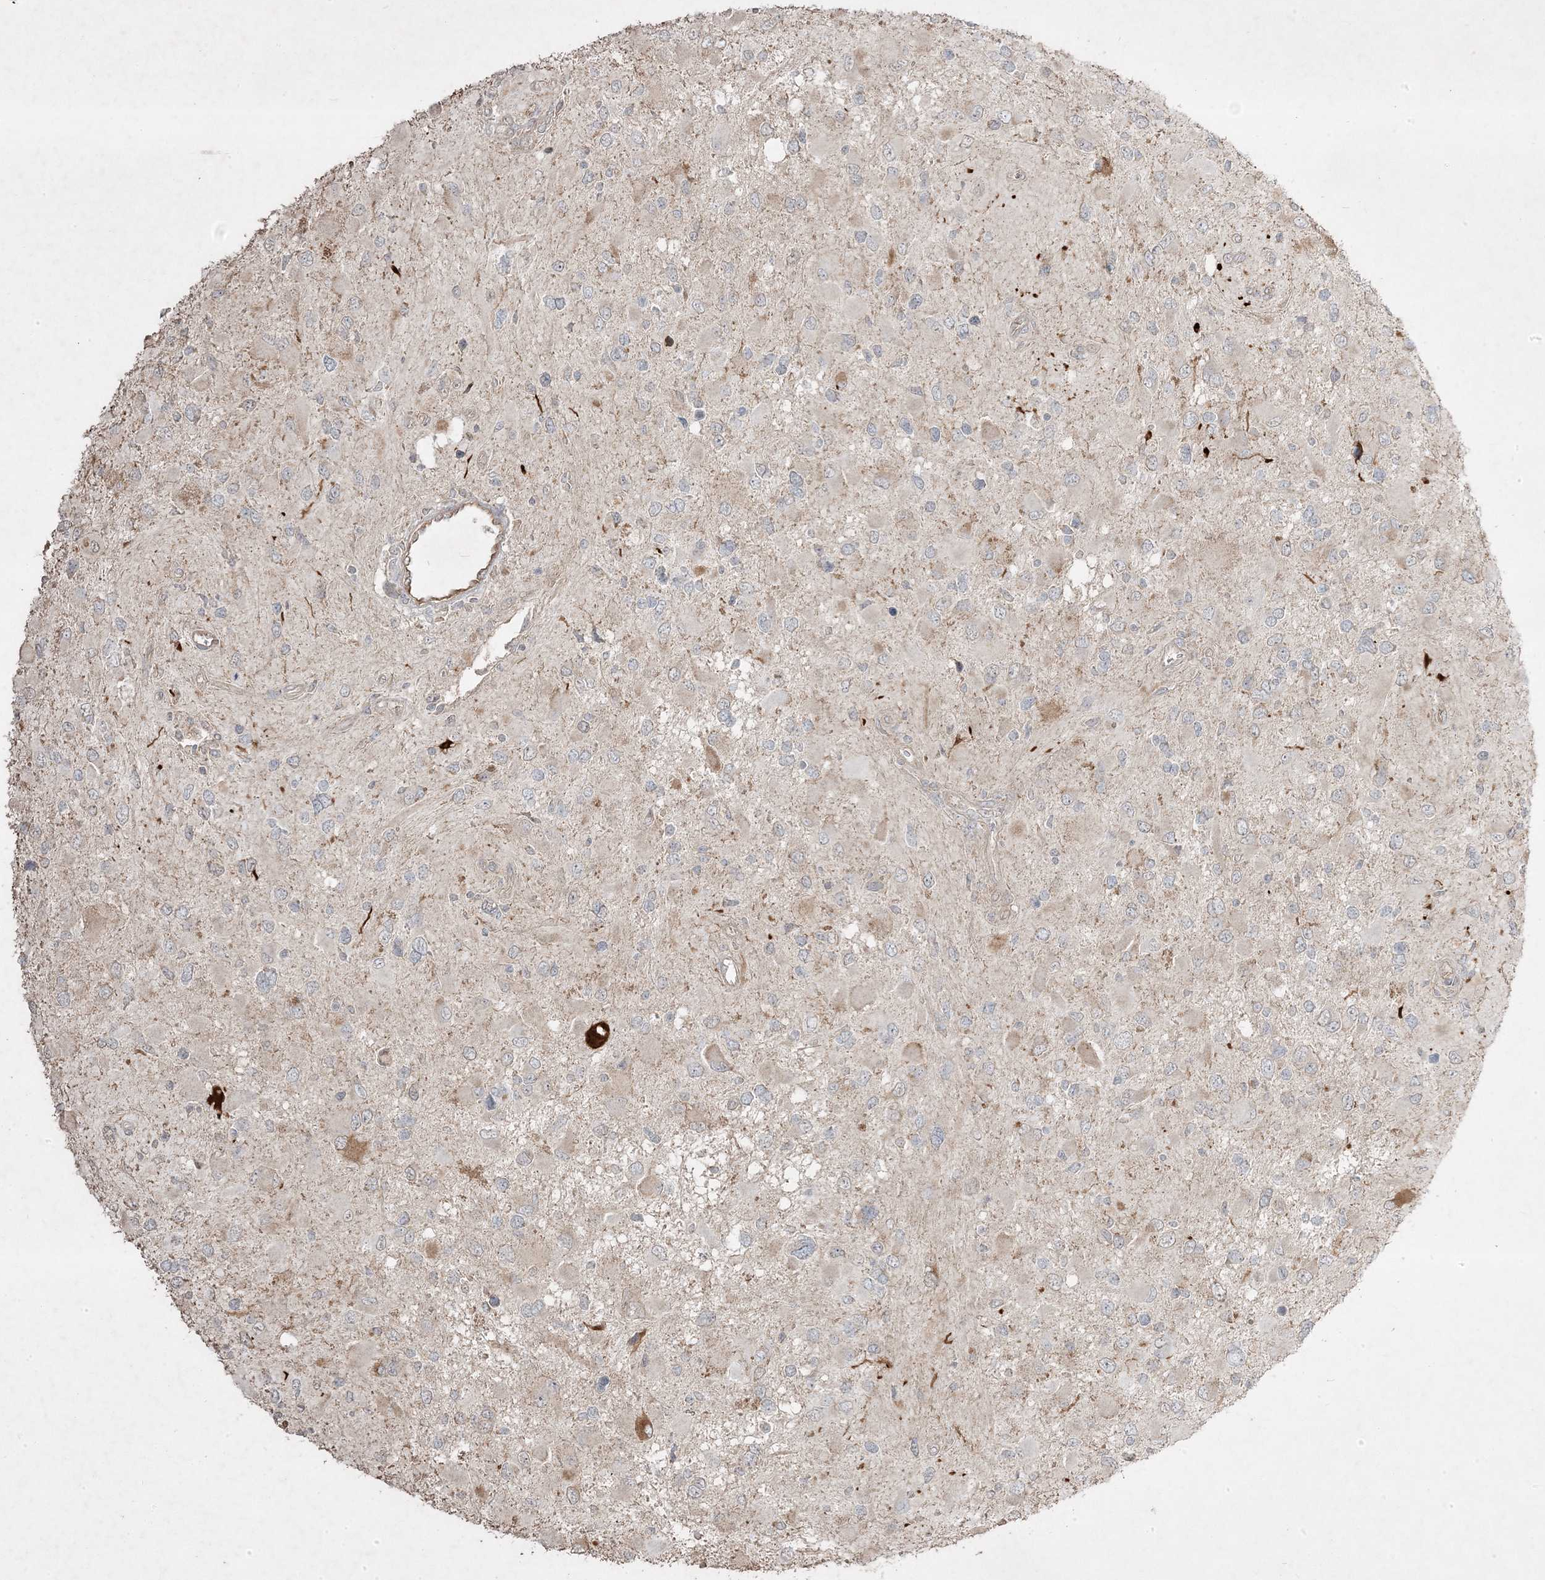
{"staining": {"intensity": "negative", "quantity": "none", "location": "none"}, "tissue": "glioma", "cell_type": "Tumor cells", "image_type": "cancer", "snomed": [{"axis": "morphology", "description": "Glioma, malignant, High grade"}, {"axis": "topography", "description": "Brain"}], "caption": "High magnification brightfield microscopy of glioma stained with DAB (3,3'-diaminobenzidine) (brown) and counterstained with hematoxylin (blue): tumor cells show no significant expression.", "gene": "RGL4", "patient": {"sex": "male", "age": 53}}